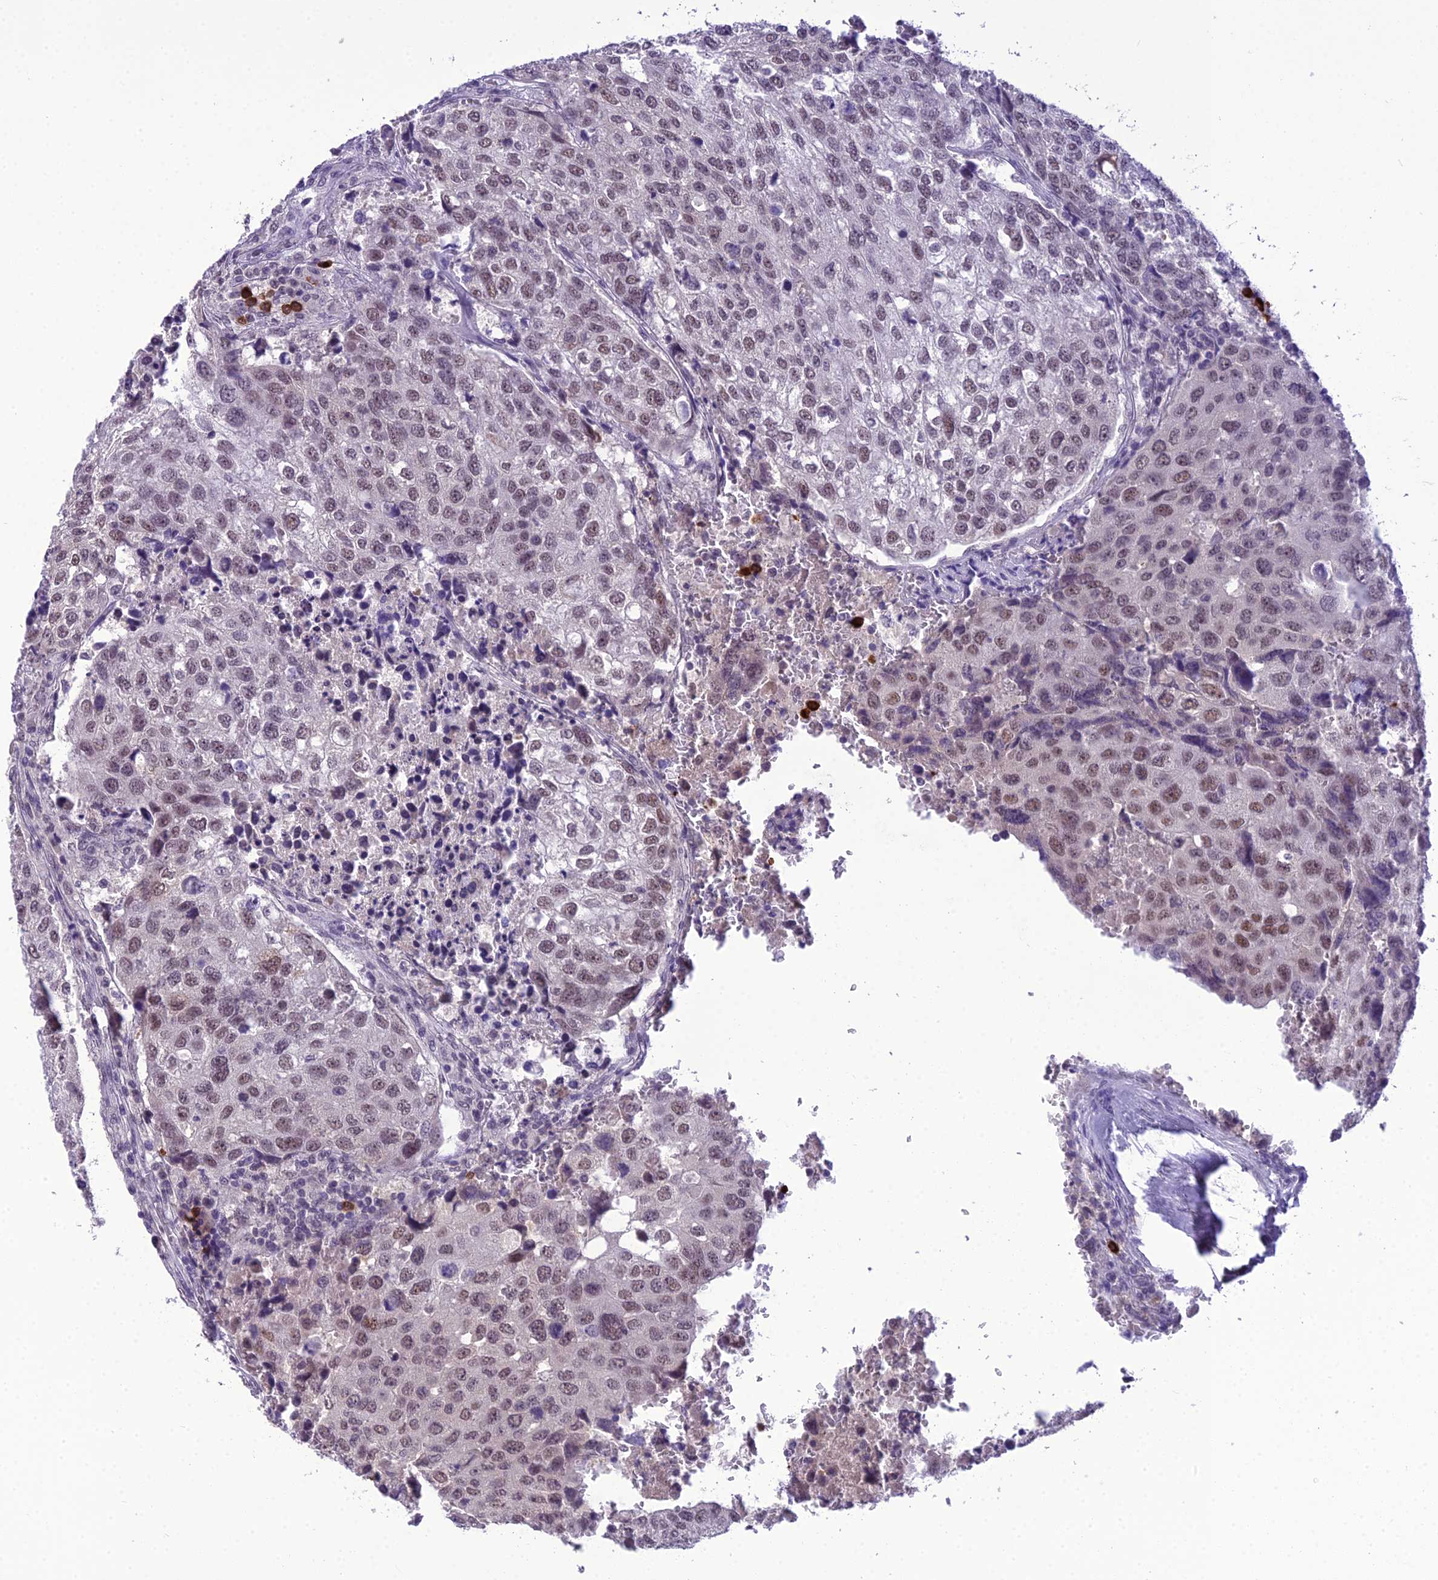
{"staining": {"intensity": "moderate", "quantity": ">75%", "location": "nuclear"}, "tissue": "urothelial cancer", "cell_type": "Tumor cells", "image_type": "cancer", "snomed": [{"axis": "morphology", "description": "Urothelial carcinoma, High grade"}, {"axis": "topography", "description": "Lymph node"}, {"axis": "topography", "description": "Urinary bladder"}], "caption": "A micrograph of human urothelial carcinoma (high-grade) stained for a protein reveals moderate nuclear brown staining in tumor cells. The protein is stained brown, and the nuclei are stained in blue (DAB (3,3'-diaminobenzidine) IHC with brightfield microscopy, high magnification).", "gene": "SH3RF3", "patient": {"sex": "male", "age": 51}}